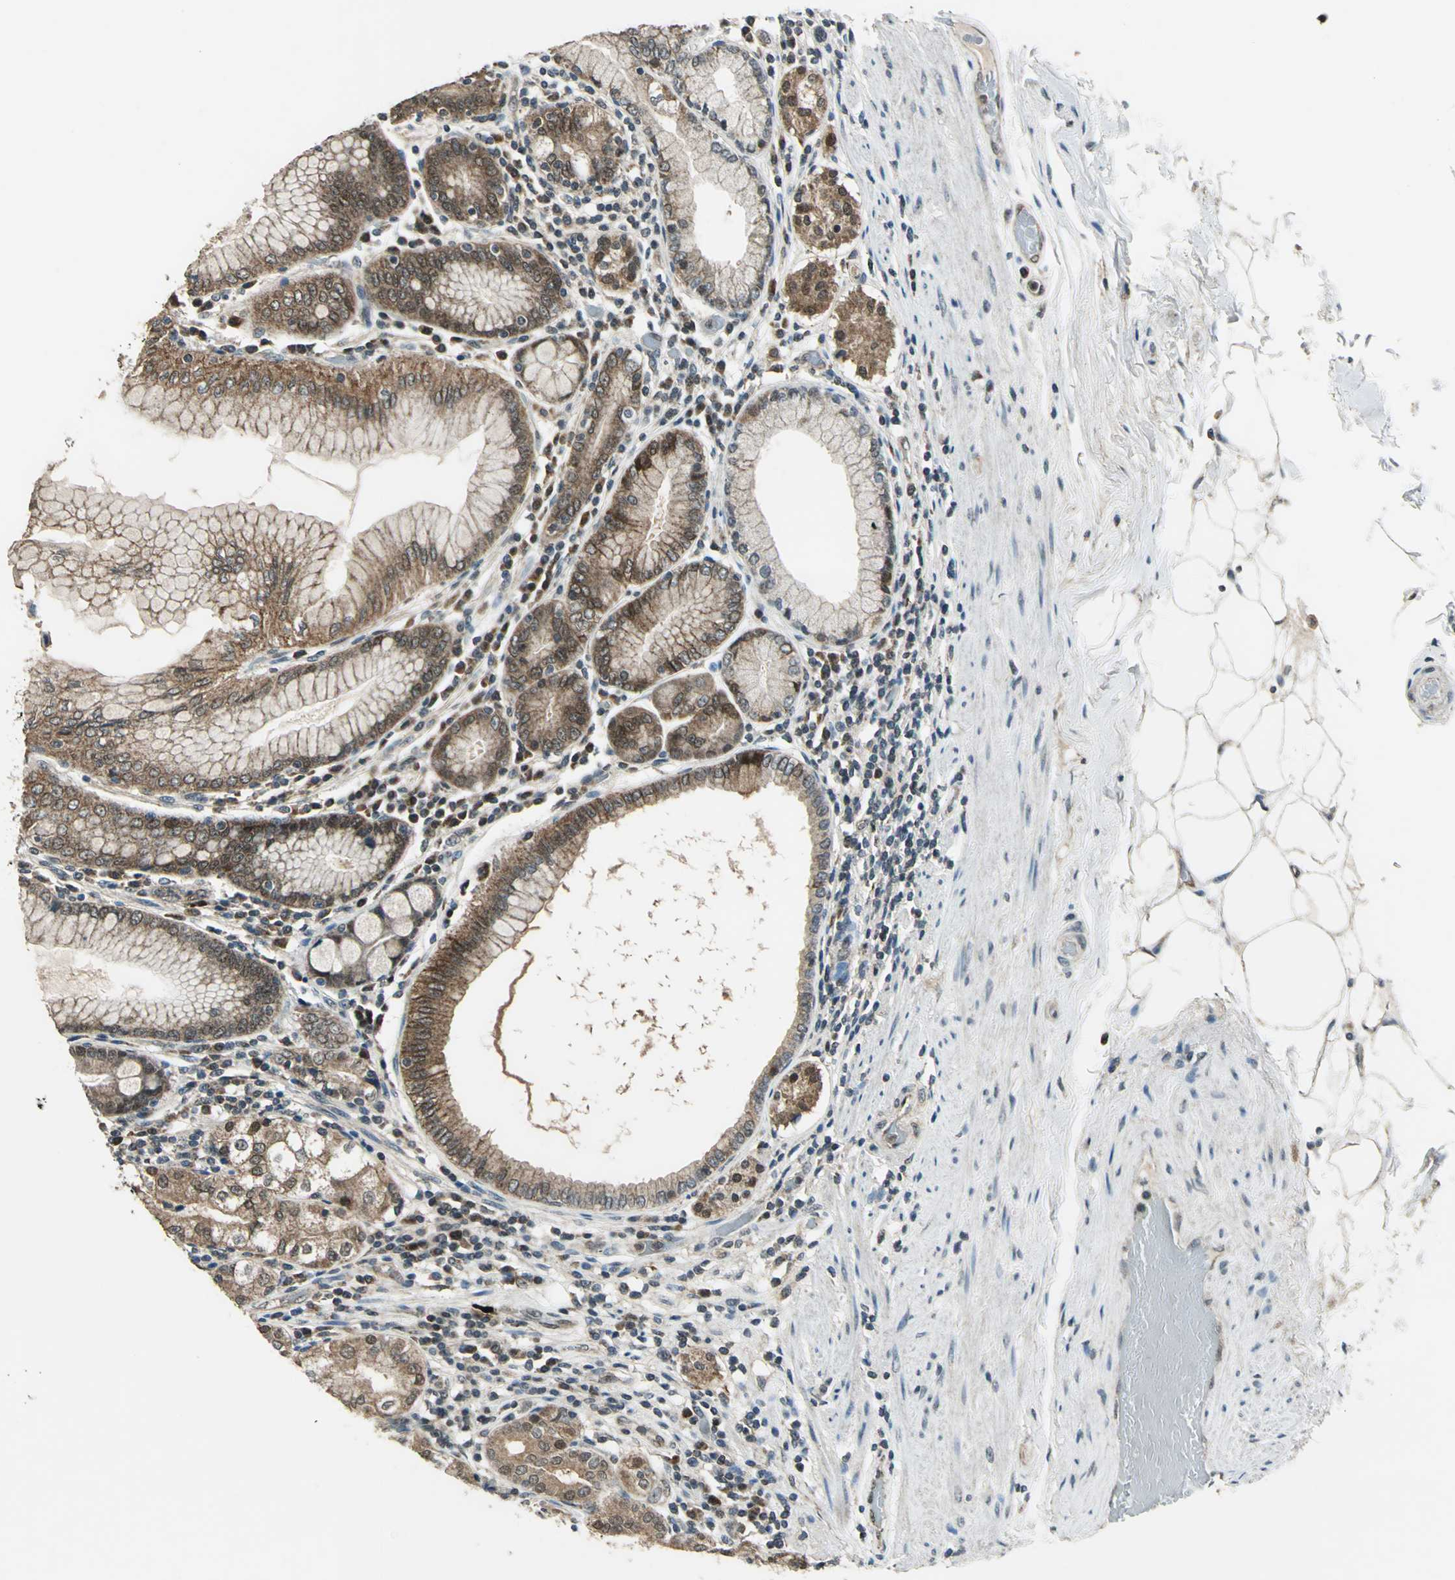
{"staining": {"intensity": "strong", "quantity": ">75%", "location": "cytoplasmic/membranous,nuclear"}, "tissue": "stomach", "cell_type": "Glandular cells", "image_type": "normal", "snomed": [{"axis": "morphology", "description": "Normal tissue, NOS"}, {"axis": "topography", "description": "Stomach, lower"}], "caption": "Brown immunohistochemical staining in benign human stomach reveals strong cytoplasmic/membranous,nuclear staining in approximately >75% of glandular cells. Using DAB (3,3'-diaminobenzidine) (brown) and hematoxylin (blue) stains, captured at high magnification using brightfield microscopy.", "gene": "NUDT2", "patient": {"sex": "female", "age": 76}}